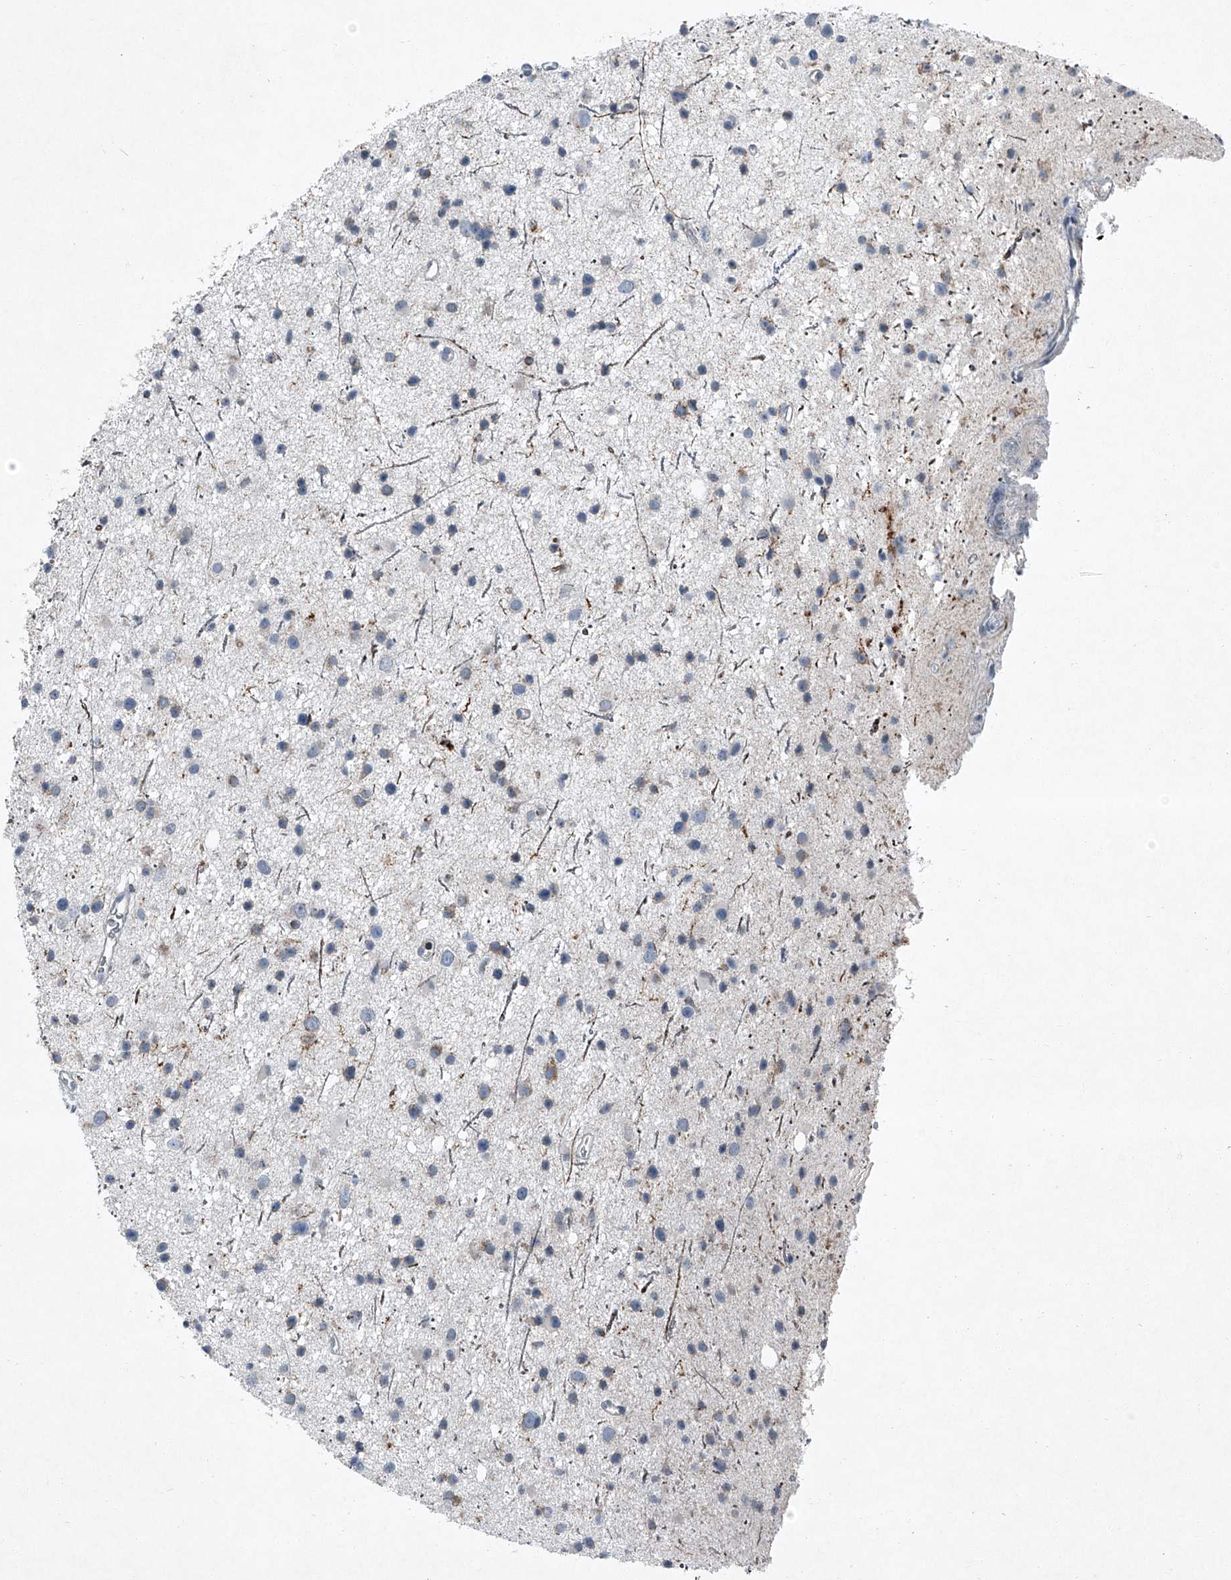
{"staining": {"intensity": "weak", "quantity": "<25%", "location": "cytoplasmic/membranous"}, "tissue": "glioma", "cell_type": "Tumor cells", "image_type": "cancer", "snomed": [{"axis": "morphology", "description": "Glioma, malignant, Low grade"}, {"axis": "topography", "description": "Cerebral cortex"}], "caption": "There is no significant staining in tumor cells of glioma. (Immunohistochemistry, brightfield microscopy, high magnification).", "gene": "CHRNA7", "patient": {"sex": "female", "age": 39}}